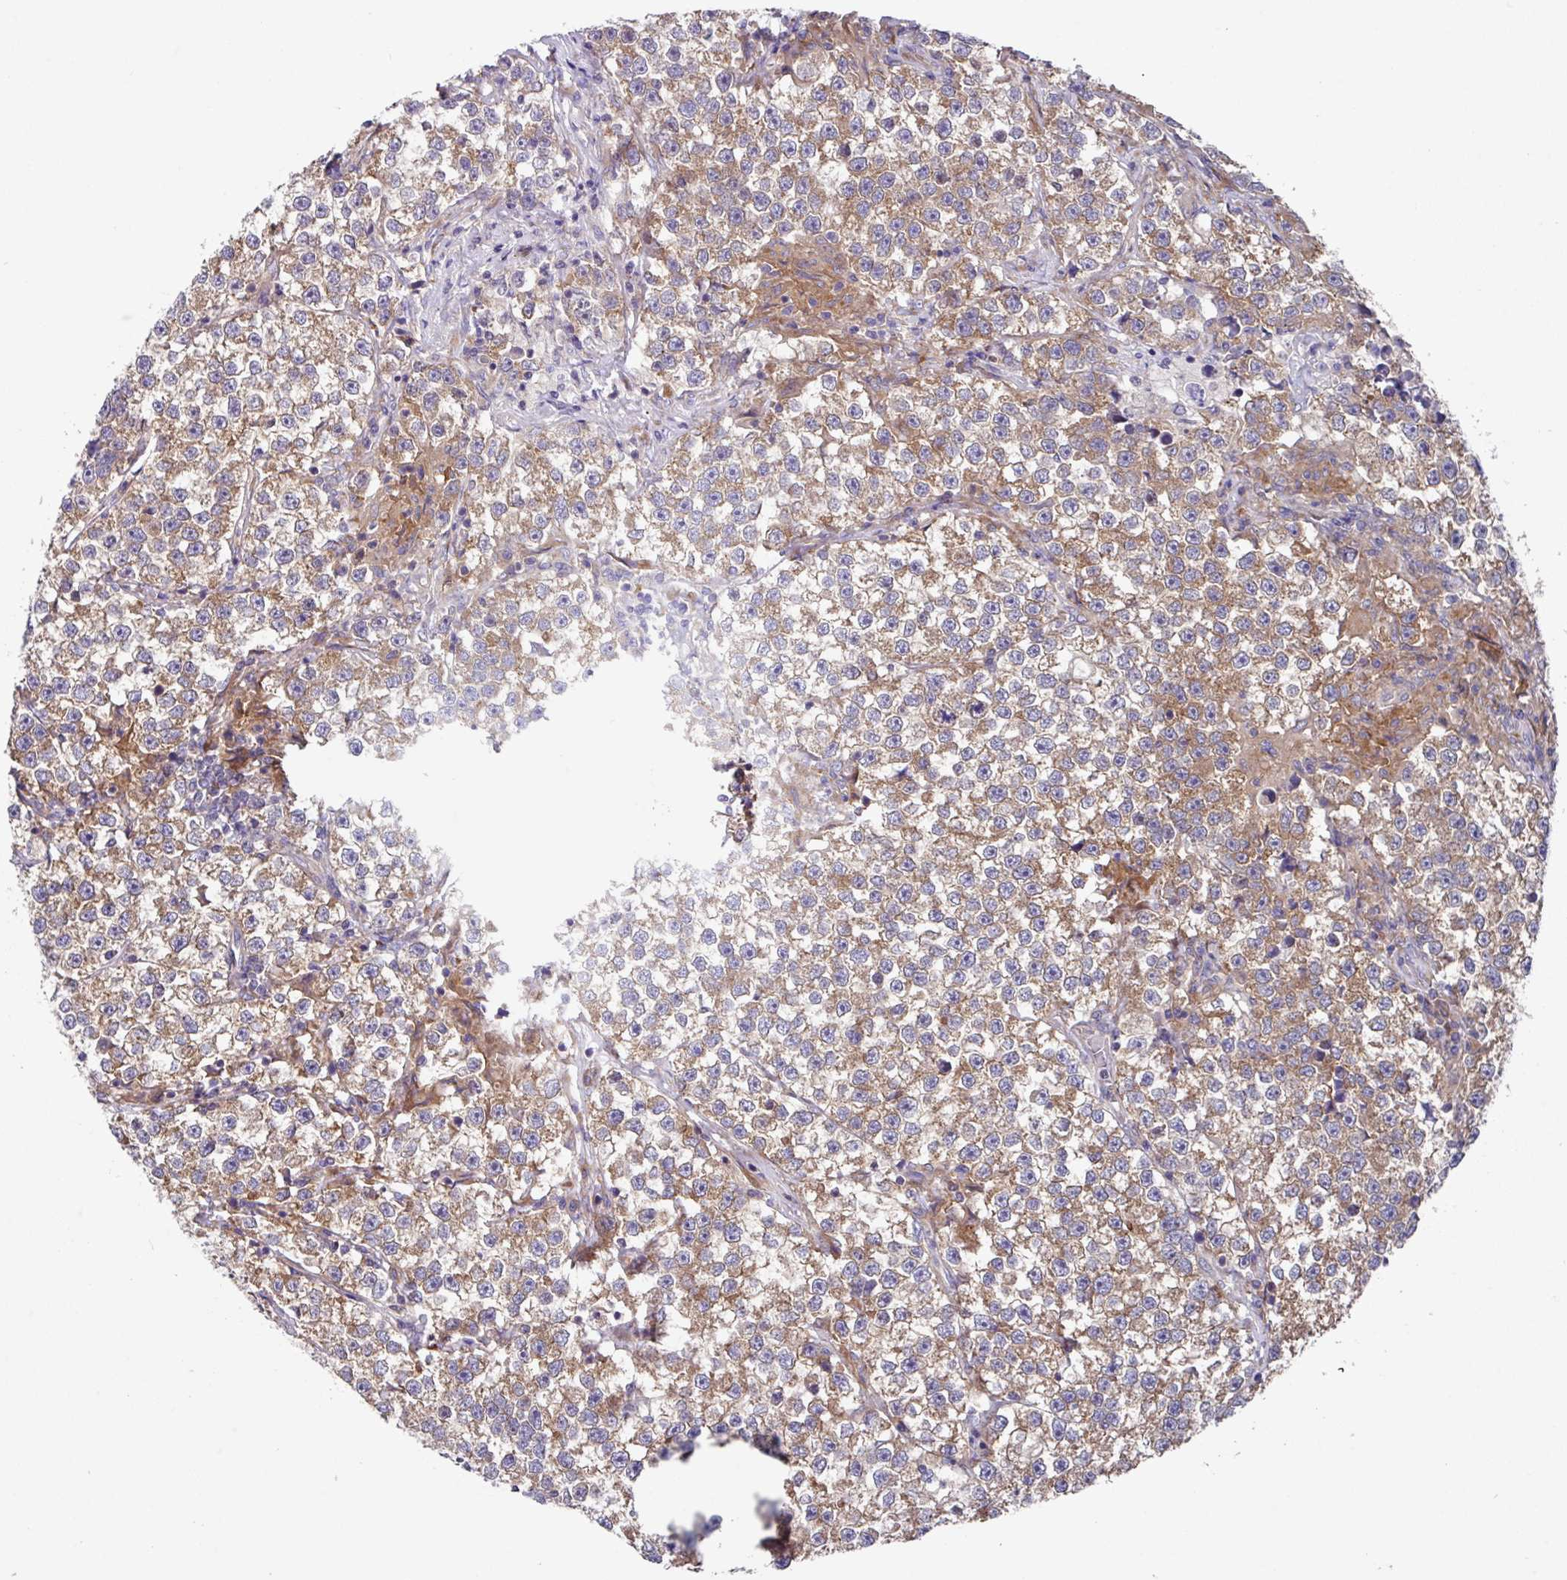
{"staining": {"intensity": "moderate", "quantity": ">75%", "location": "cytoplasmic/membranous"}, "tissue": "testis cancer", "cell_type": "Tumor cells", "image_type": "cancer", "snomed": [{"axis": "morphology", "description": "Seminoma, NOS"}, {"axis": "topography", "description": "Testis"}], "caption": "Protein expression analysis of testis cancer shows moderate cytoplasmic/membranous expression in about >75% of tumor cells.", "gene": "EIF4B", "patient": {"sex": "male", "age": 46}}